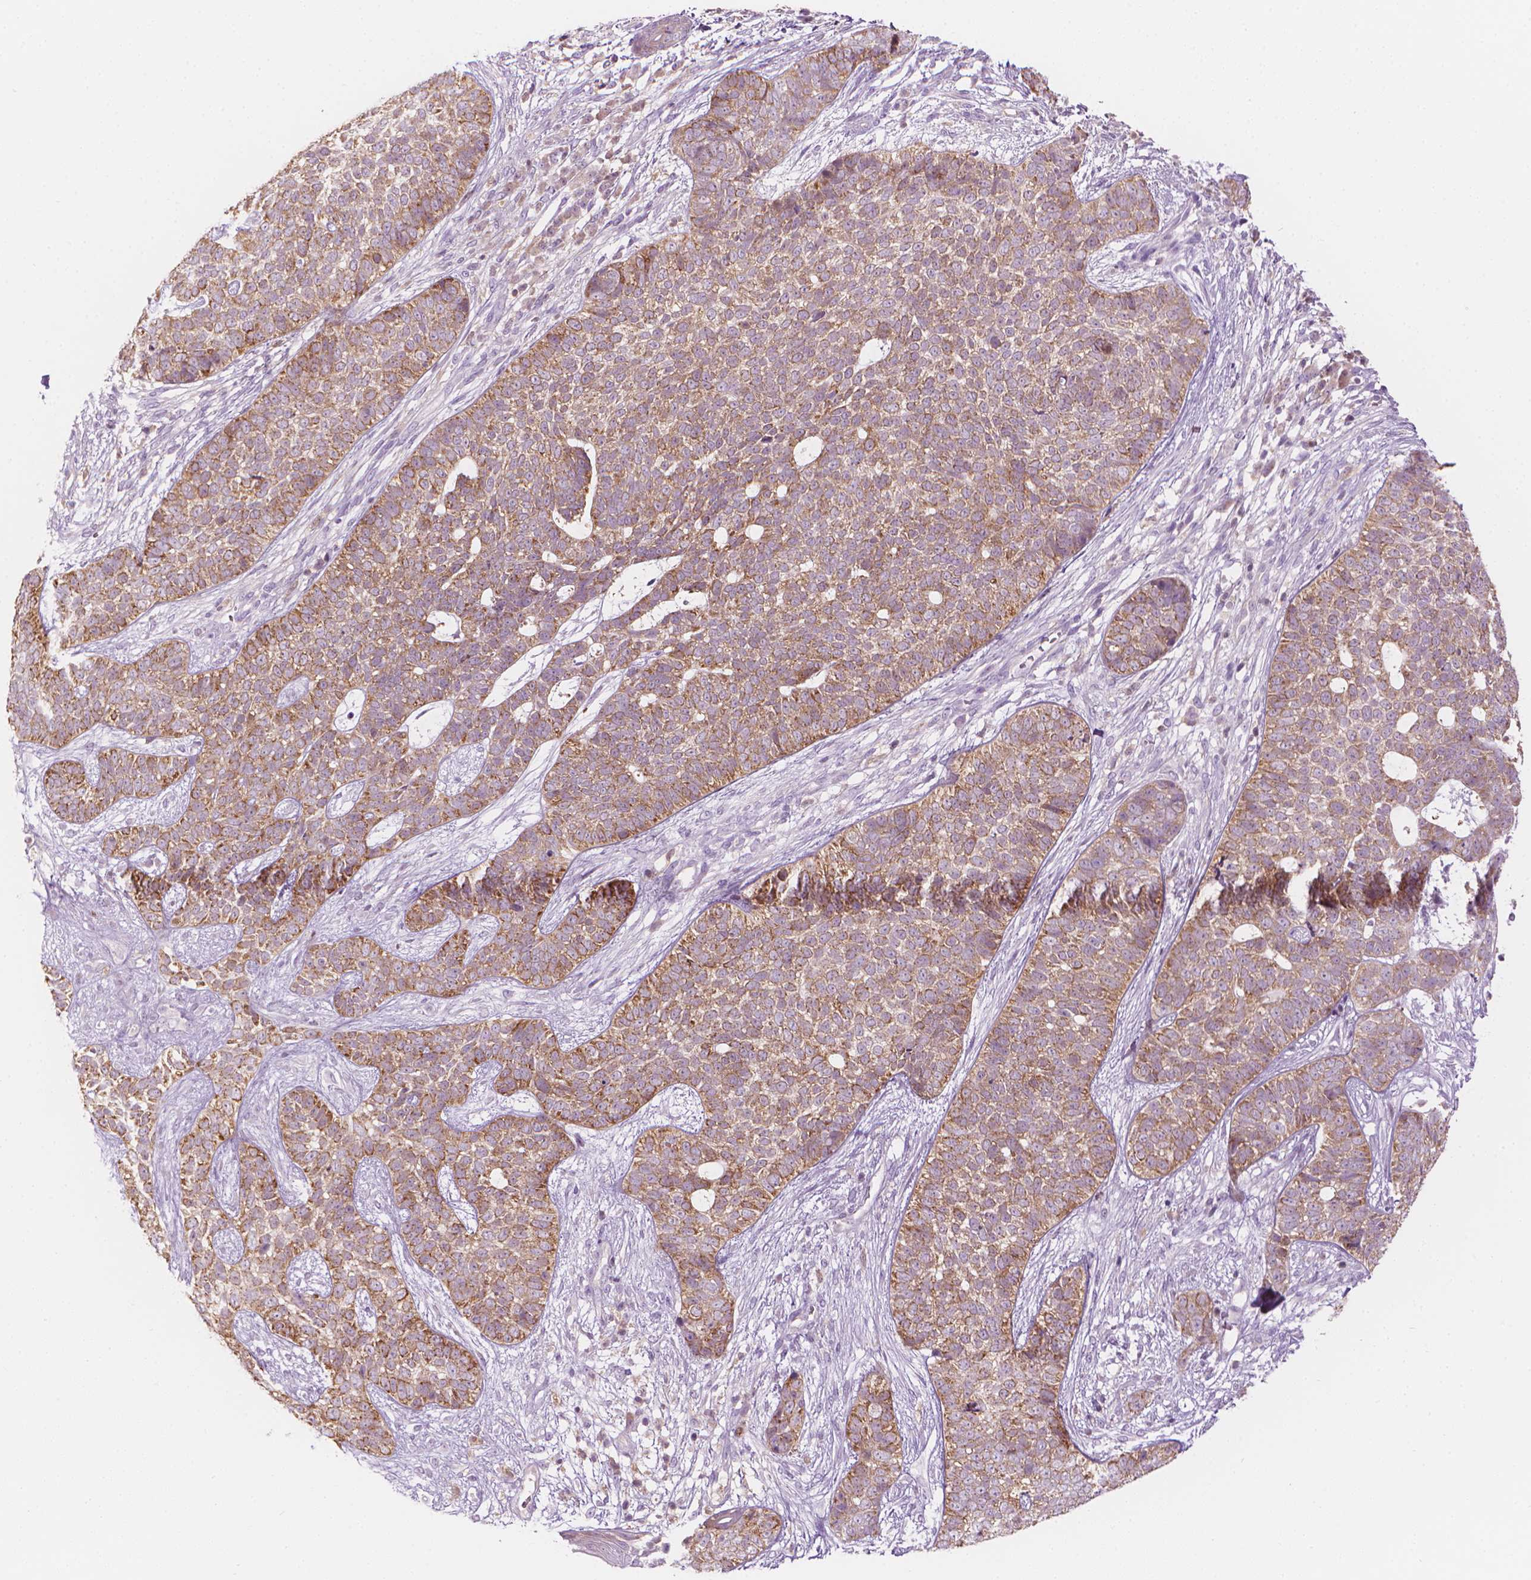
{"staining": {"intensity": "moderate", "quantity": ">75%", "location": "cytoplasmic/membranous"}, "tissue": "skin cancer", "cell_type": "Tumor cells", "image_type": "cancer", "snomed": [{"axis": "morphology", "description": "Basal cell carcinoma"}, {"axis": "topography", "description": "Skin"}], "caption": "Protein expression by immunohistochemistry shows moderate cytoplasmic/membranous staining in about >75% of tumor cells in skin cancer (basal cell carcinoma).", "gene": "SHMT1", "patient": {"sex": "female", "age": 69}}